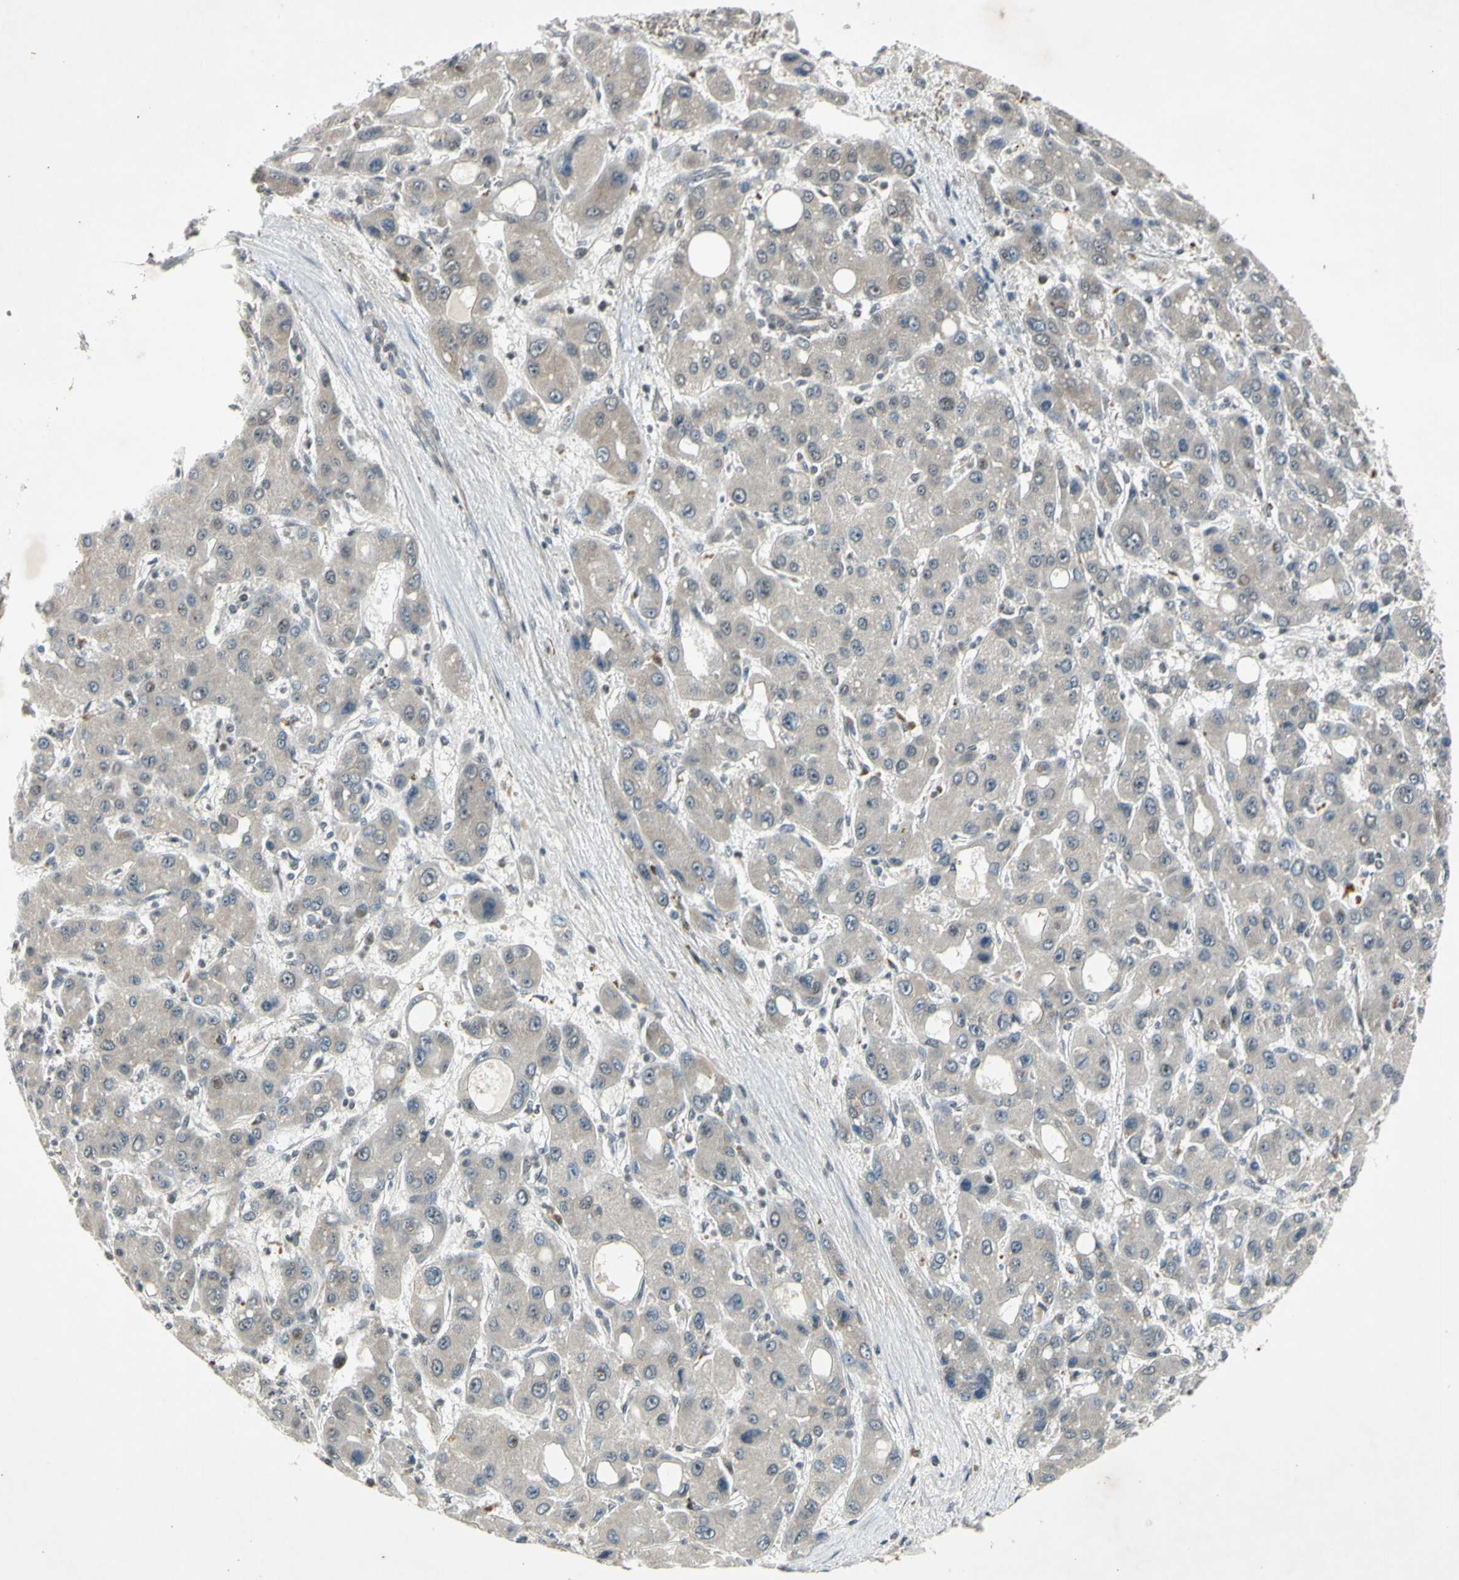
{"staining": {"intensity": "weak", "quantity": "<25%", "location": "cytoplasmic/membranous"}, "tissue": "liver cancer", "cell_type": "Tumor cells", "image_type": "cancer", "snomed": [{"axis": "morphology", "description": "Carcinoma, Hepatocellular, NOS"}, {"axis": "topography", "description": "Liver"}], "caption": "An IHC micrograph of liver cancer (hepatocellular carcinoma) is shown. There is no staining in tumor cells of liver cancer (hepatocellular carcinoma). Brightfield microscopy of immunohistochemistry stained with DAB (3,3'-diaminobenzidine) (brown) and hematoxylin (blue), captured at high magnification.", "gene": "EFNB2", "patient": {"sex": "male", "age": 55}}